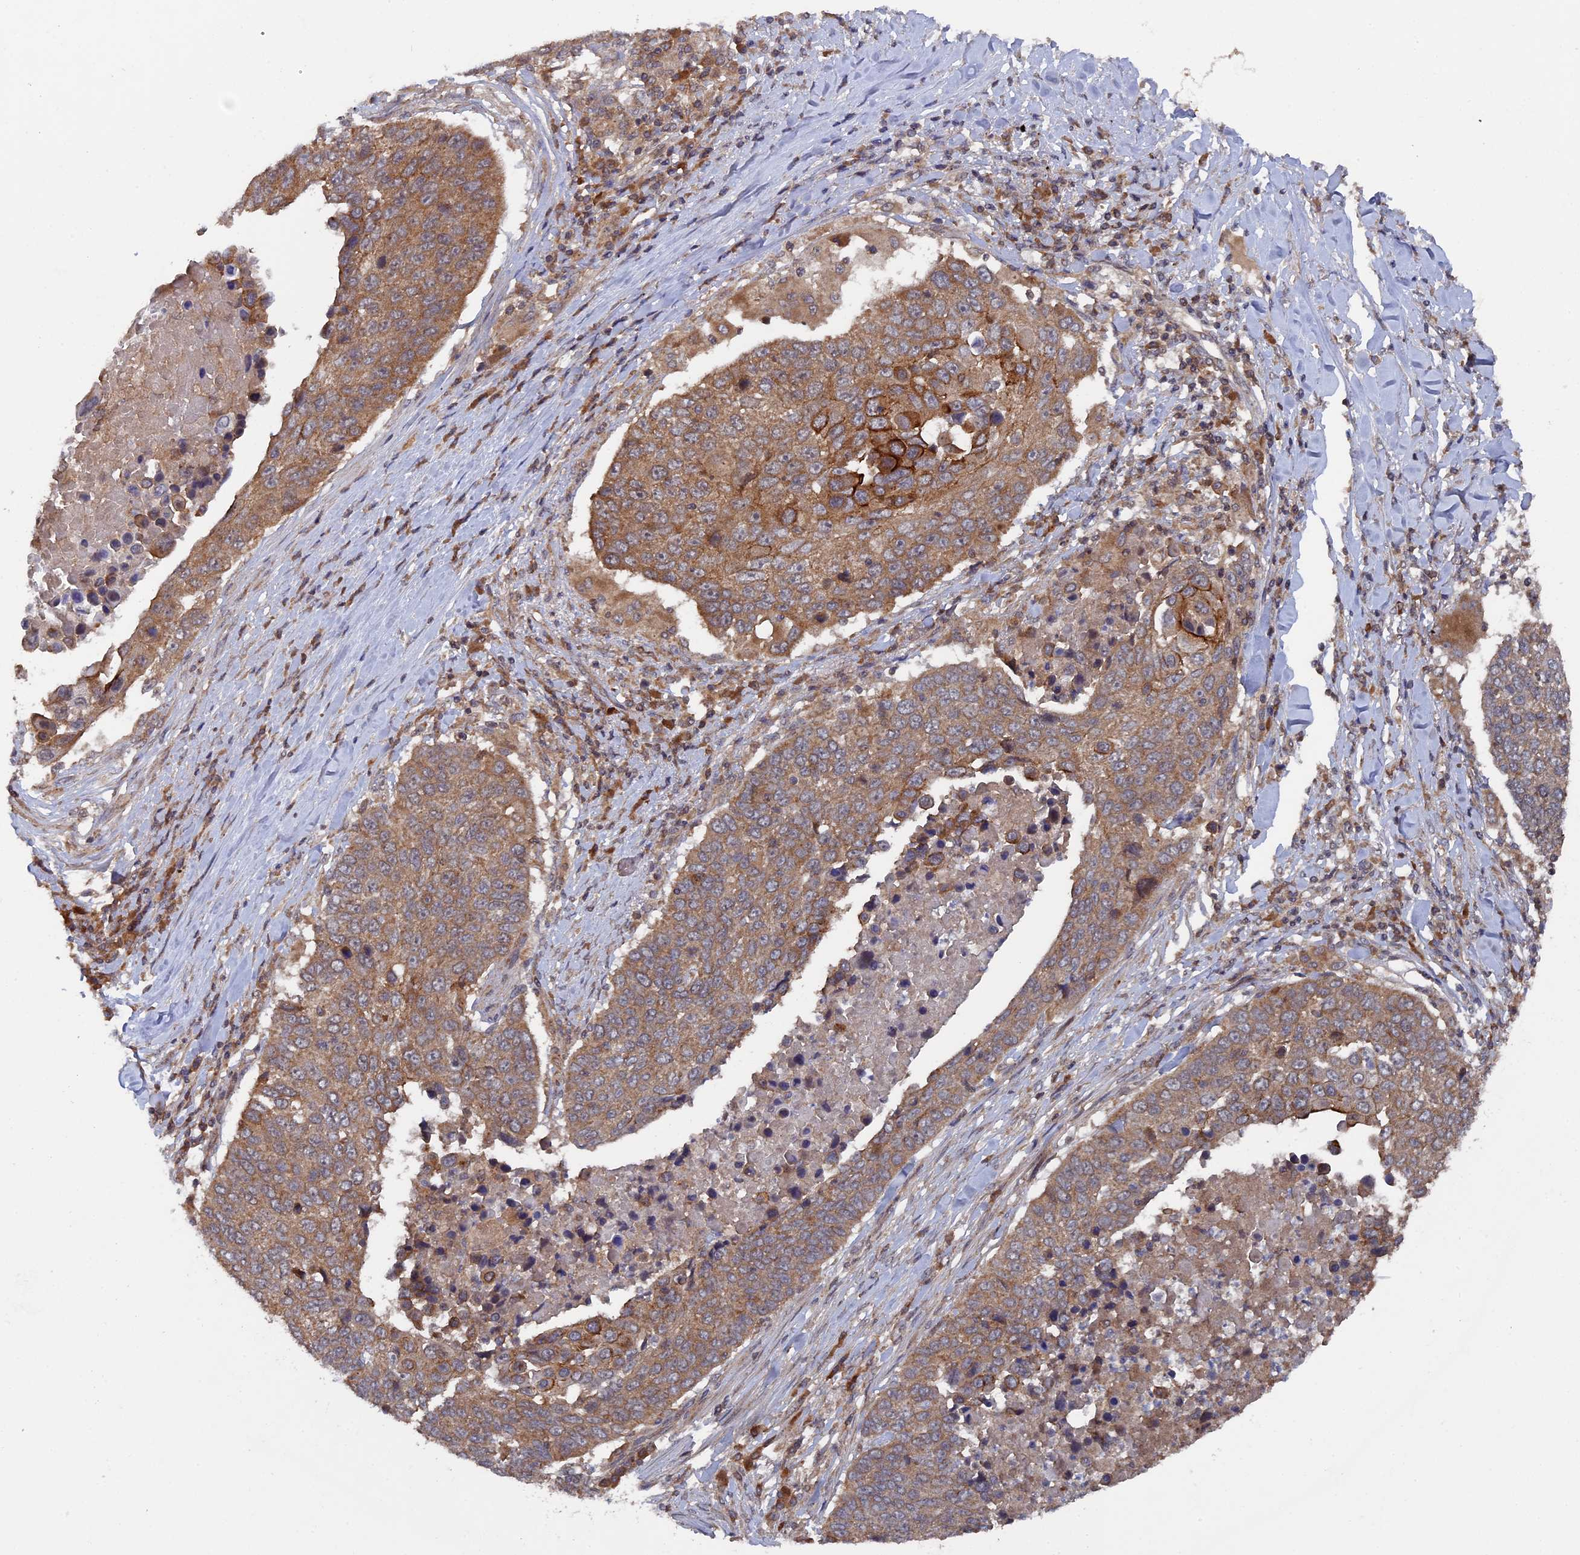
{"staining": {"intensity": "moderate", "quantity": ">75%", "location": "cytoplasmic/membranous"}, "tissue": "lung cancer", "cell_type": "Tumor cells", "image_type": "cancer", "snomed": [{"axis": "morphology", "description": "Squamous cell carcinoma, NOS"}, {"axis": "topography", "description": "Lung"}], "caption": "An image of human squamous cell carcinoma (lung) stained for a protein demonstrates moderate cytoplasmic/membranous brown staining in tumor cells.", "gene": "RAB15", "patient": {"sex": "male", "age": 66}}